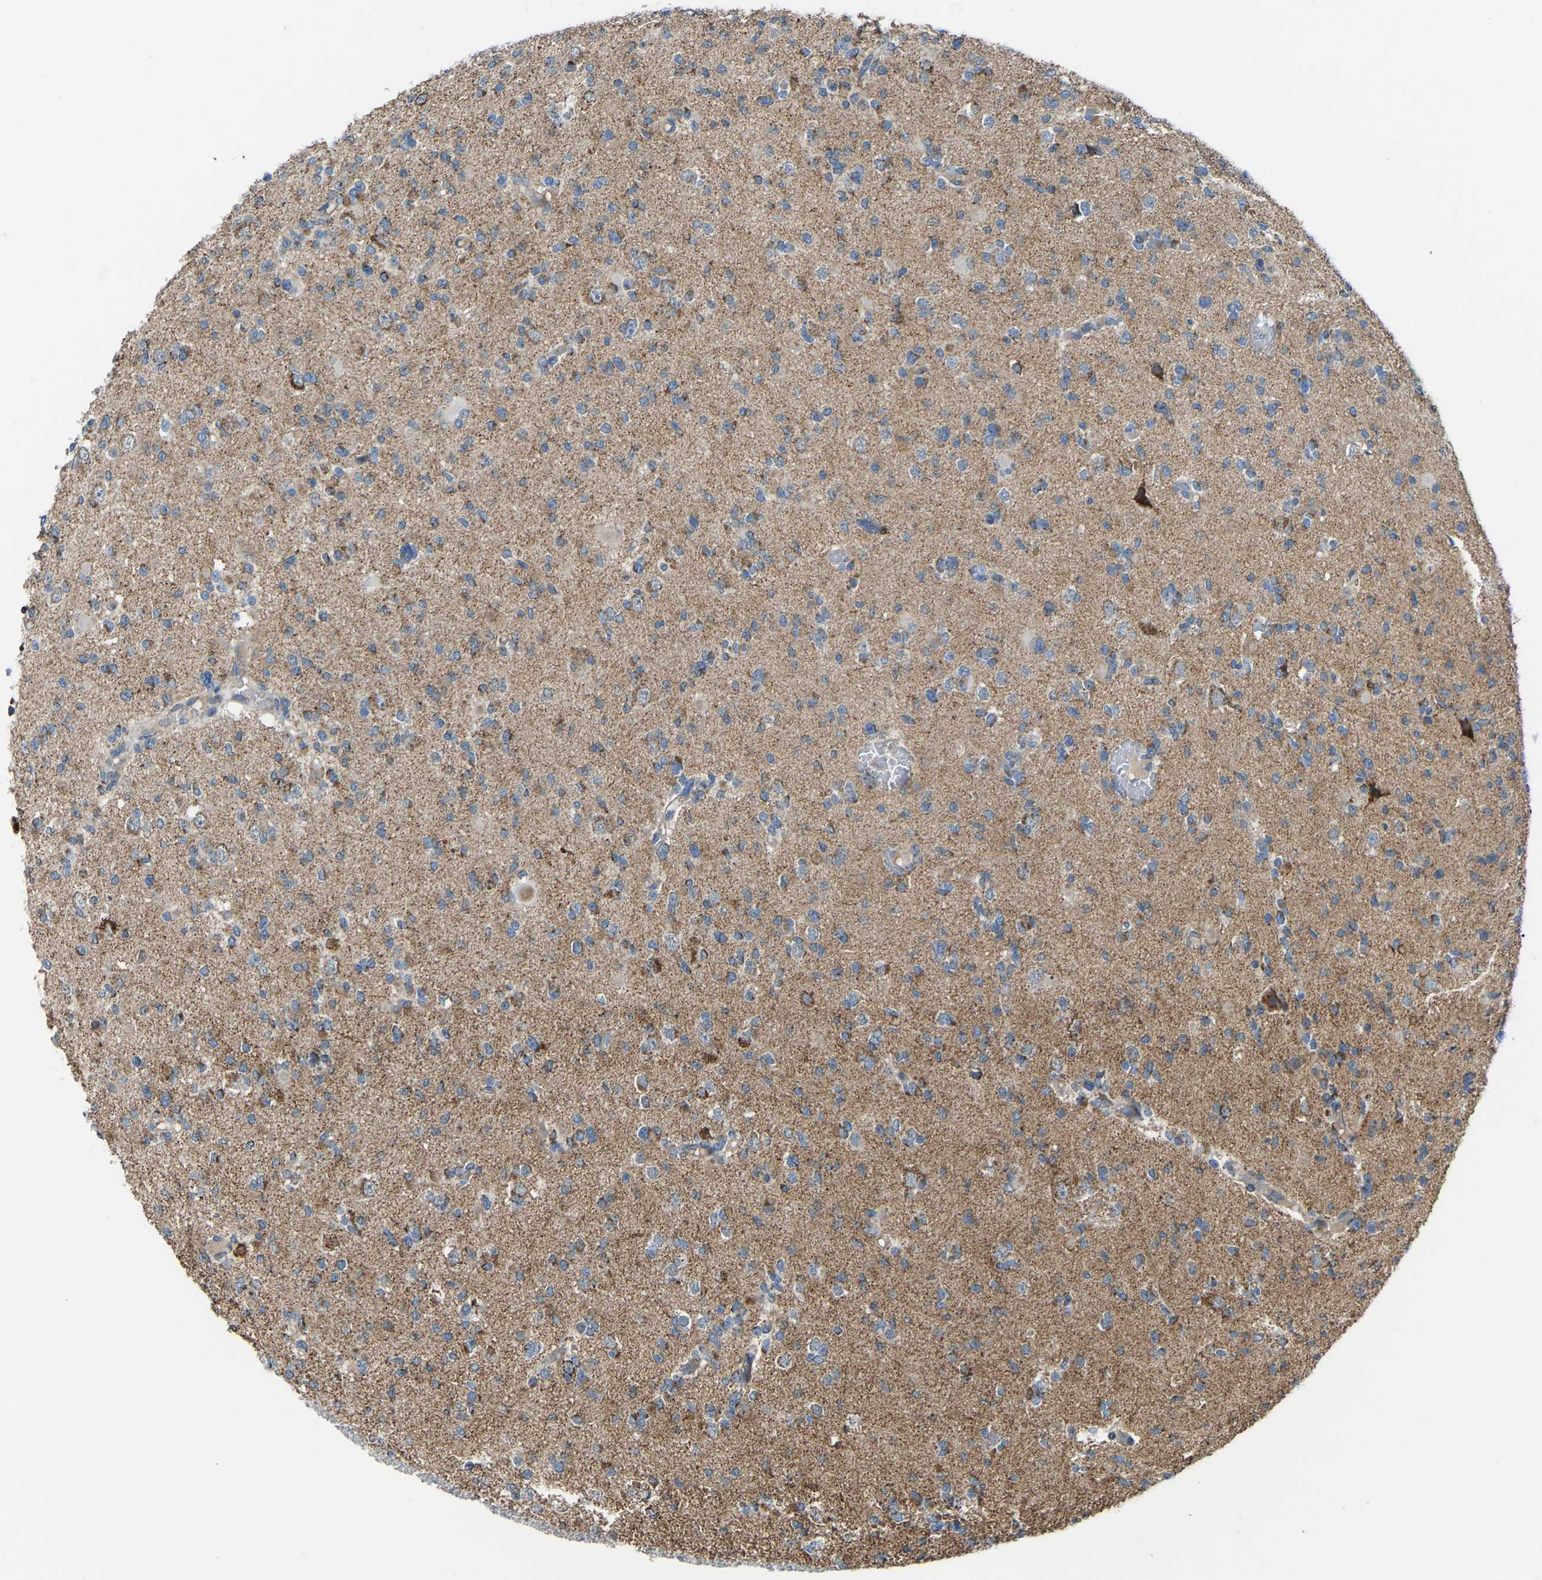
{"staining": {"intensity": "moderate", "quantity": "25%-75%", "location": "cytoplasmic/membranous"}, "tissue": "glioma", "cell_type": "Tumor cells", "image_type": "cancer", "snomed": [{"axis": "morphology", "description": "Glioma, malignant, Low grade"}, {"axis": "topography", "description": "Brain"}], "caption": "A high-resolution histopathology image shows IHC staining of malignant glioma (low-grade), which displays moderate cytoplasmic/membranous staining in approximately 25%-75% of tumor cells.", "gene": "CANT1", "patient": {"sex": "female", "age": 22}}